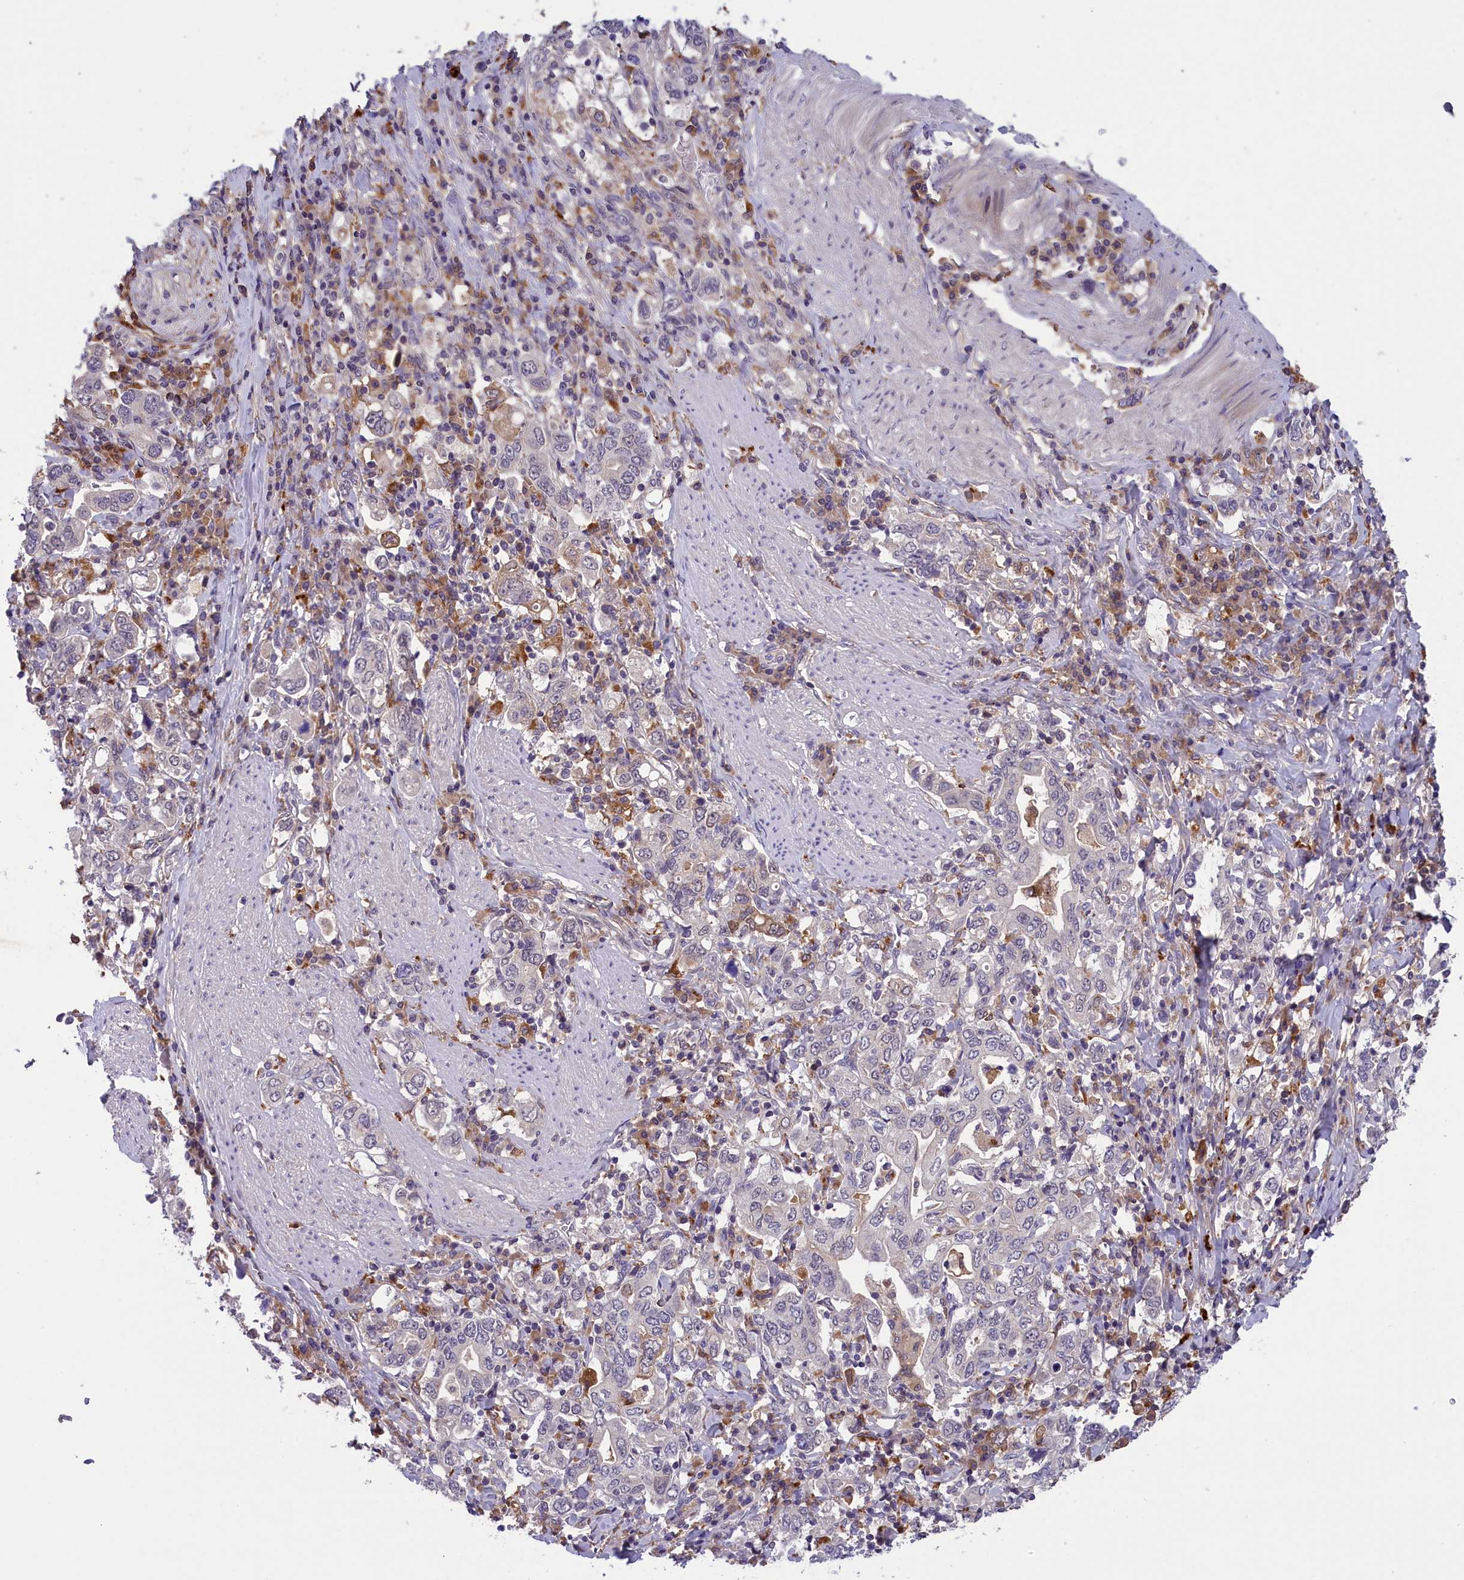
{"staining": {"intensity": "negative", "quantity": "none", "location": "none"}, "tissue": "stomach cancer", "cell_type": "Tumor cells", "image_type": "cancer", "snomed": [{"axis": "morphology", "description": "Adenocarcinoma, NOS"}, {"axis": "topography", "description": "Stomach, upper"}], "caption": "Tumor cells show no significant protein staining in stomach cancer (adenocarcinoma).", "gene": "STYX", "patient": {"sex": "male", "age": 62}}